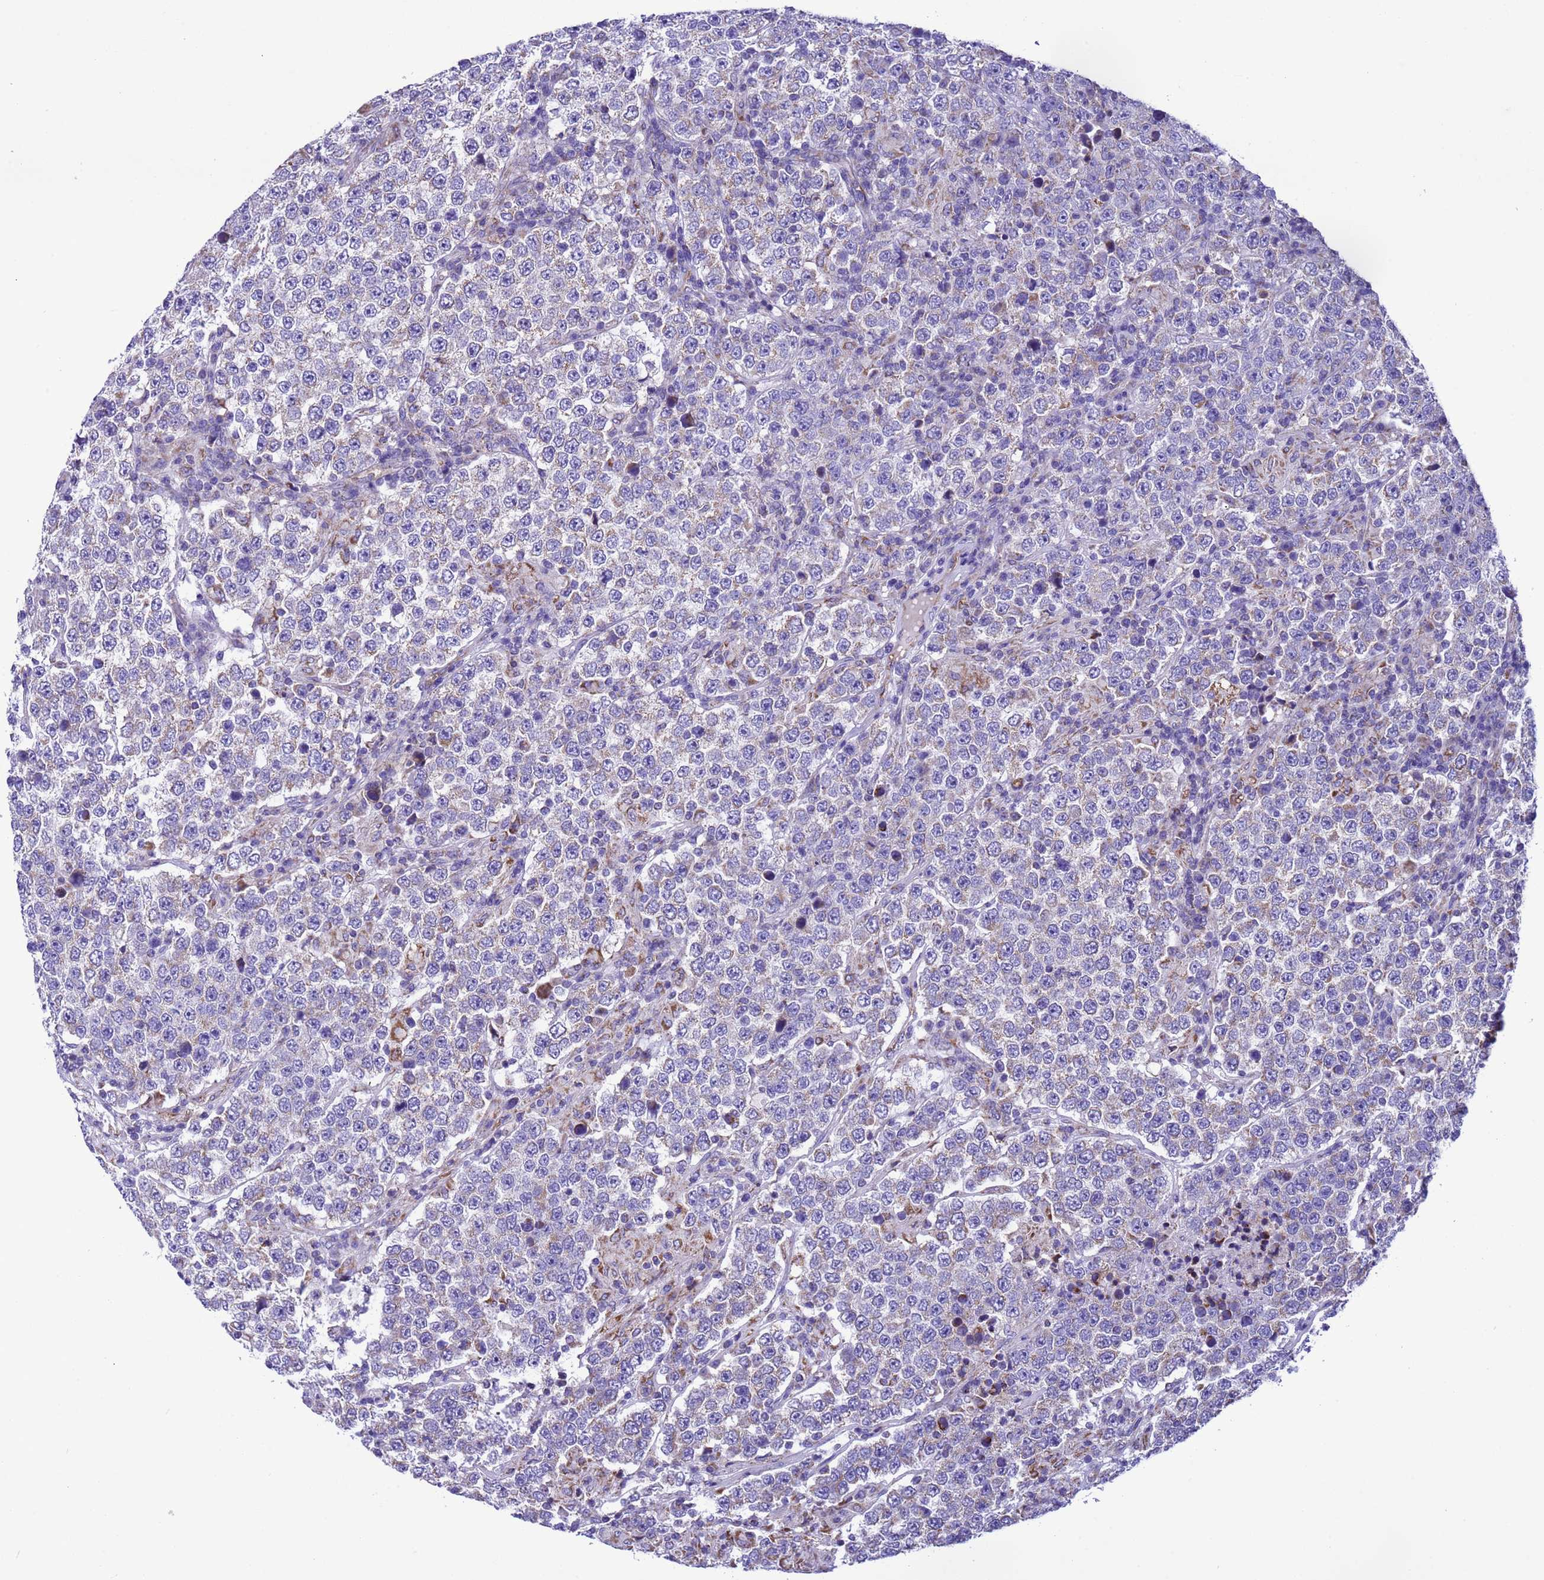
{"staining": {"intensity": "weak", "quantity": "<25%", "location": "cytoplasmic/membranous"}, "tissue": "testis cancer", "cell_type": "Tumor cells", "image_type": "cancer", "snomed": [{"axis": "morphology", "description": "Normal tissue, NOS"}, {"axis": "morphology", "description": "Urothelial carcinoma, High grade"}, {"axis": "morphology", "description": "Seminoma, NOS"}, {"axis": "morphology", "description": "Carcinoma, Embryonal, NOS"}, {"axis": "topography", "description": "Urinary bladder"}, {"axis": "topography", "description": "Testis"}], "caption": "Immunohistochemistry histopathology image of human urothelial carcinoma (high-grade) (testis) stained for a protein (brown), which reveals no expression in tumor cells. (DAB (3,3'-diaminobenzidine) immunohistochemistry, high magnification).", "gene": "CCDC191", "patient": {"sex": "male", "age": 41}}